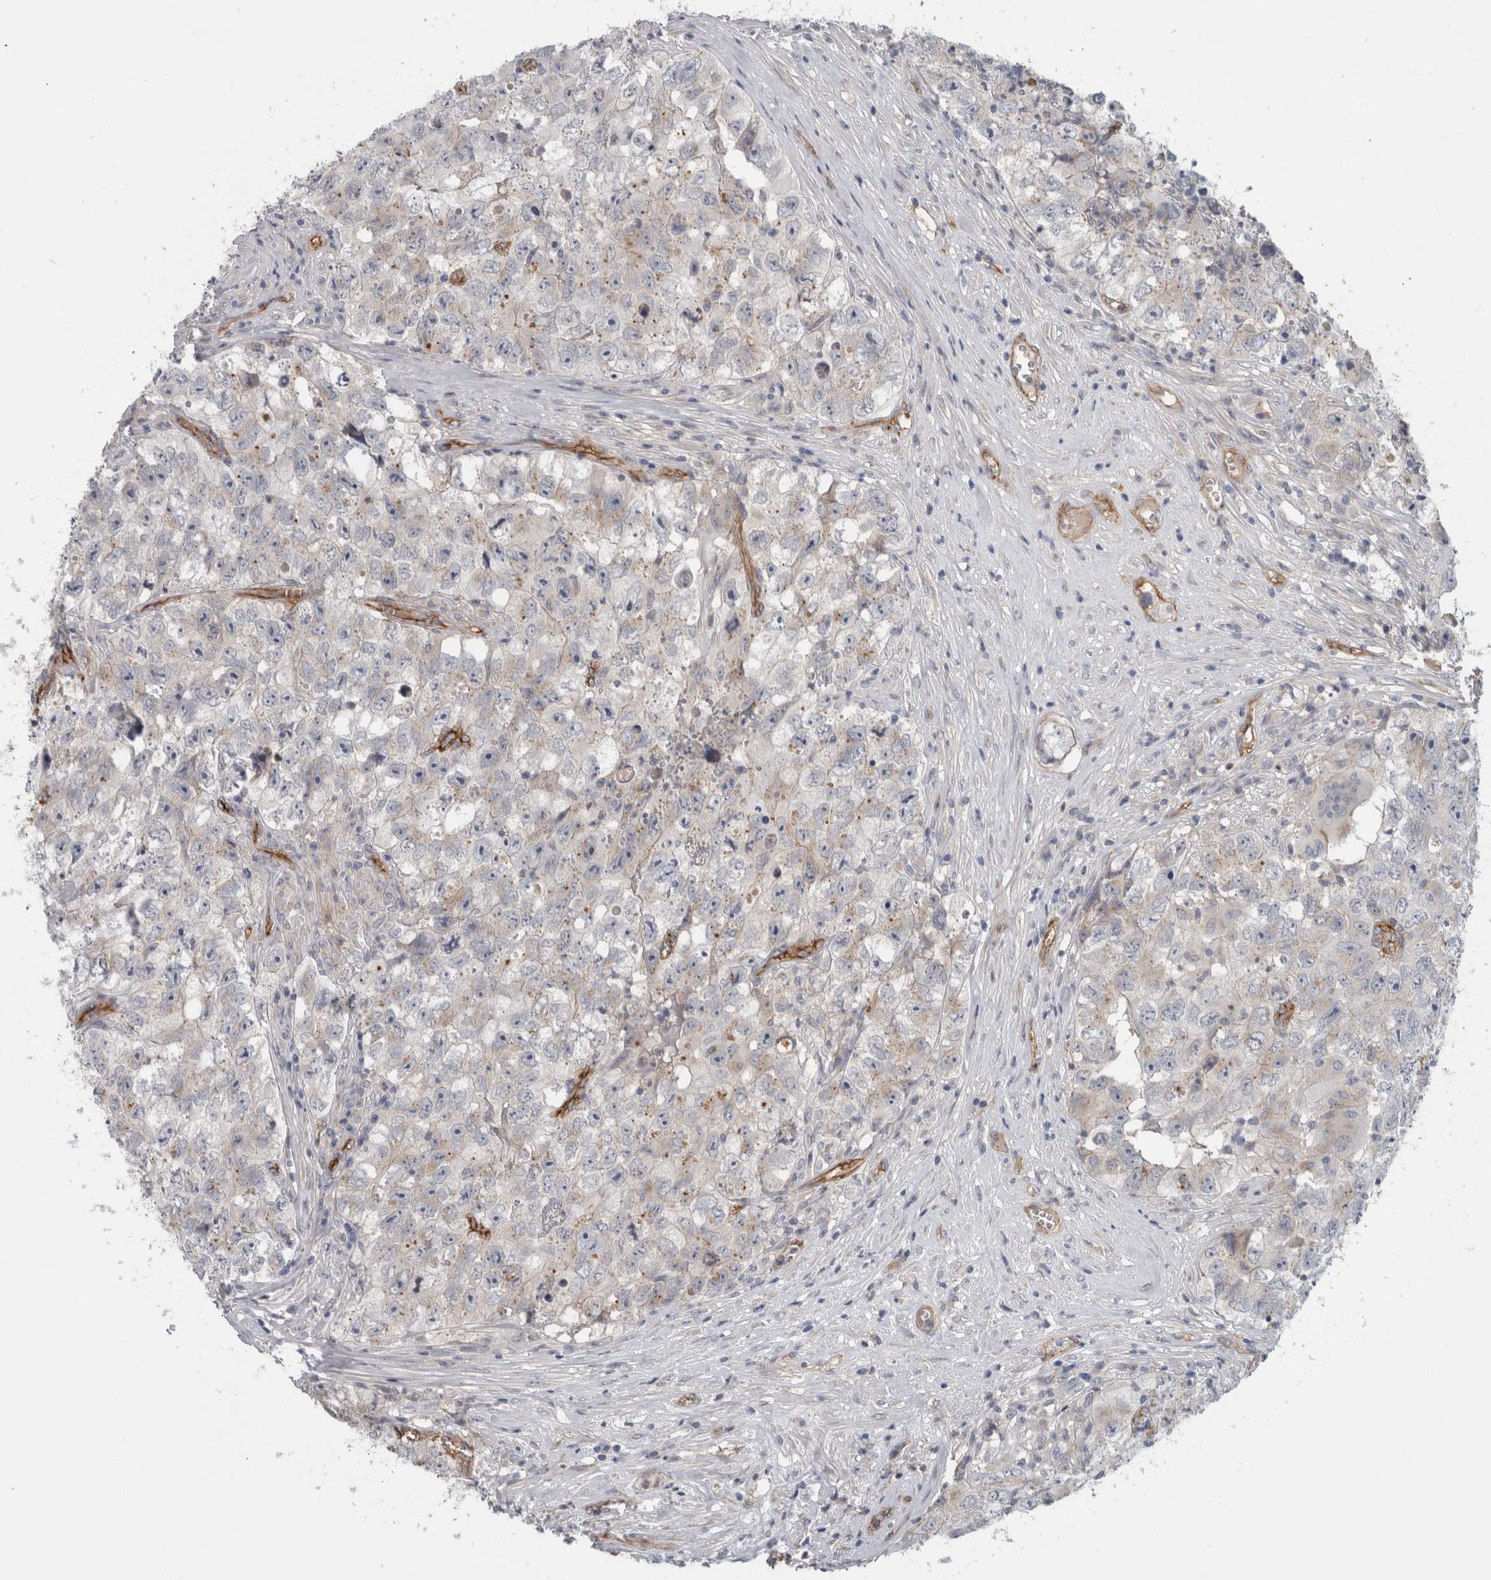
{"staining": {"intensity": "negative", "quantity": "none", "location": "none"}, "tissue": "testis cancer", "cell_type": "Tumor cells", "image_type": "cancer", "snomed": [{"axis": "morphology", "description": "Seminoma, NOS"}, {"axis": "morphology", "description": "Carcinoma, Embryonal, NOS"}, {"axis": "topography", "description": "Testis"}], "caption": "Testis embryonal carcinoma was stained to show a protein in brown. There is no significant expression in tumor cells. Brightfield microscopy of IHC stained with DAB (3,3'-diaminobenzidine) (brown) and hematoxylin (blue), captured at high magnification.", "gene": "CD59", "patient": {"sex": "male", "age": 43}}